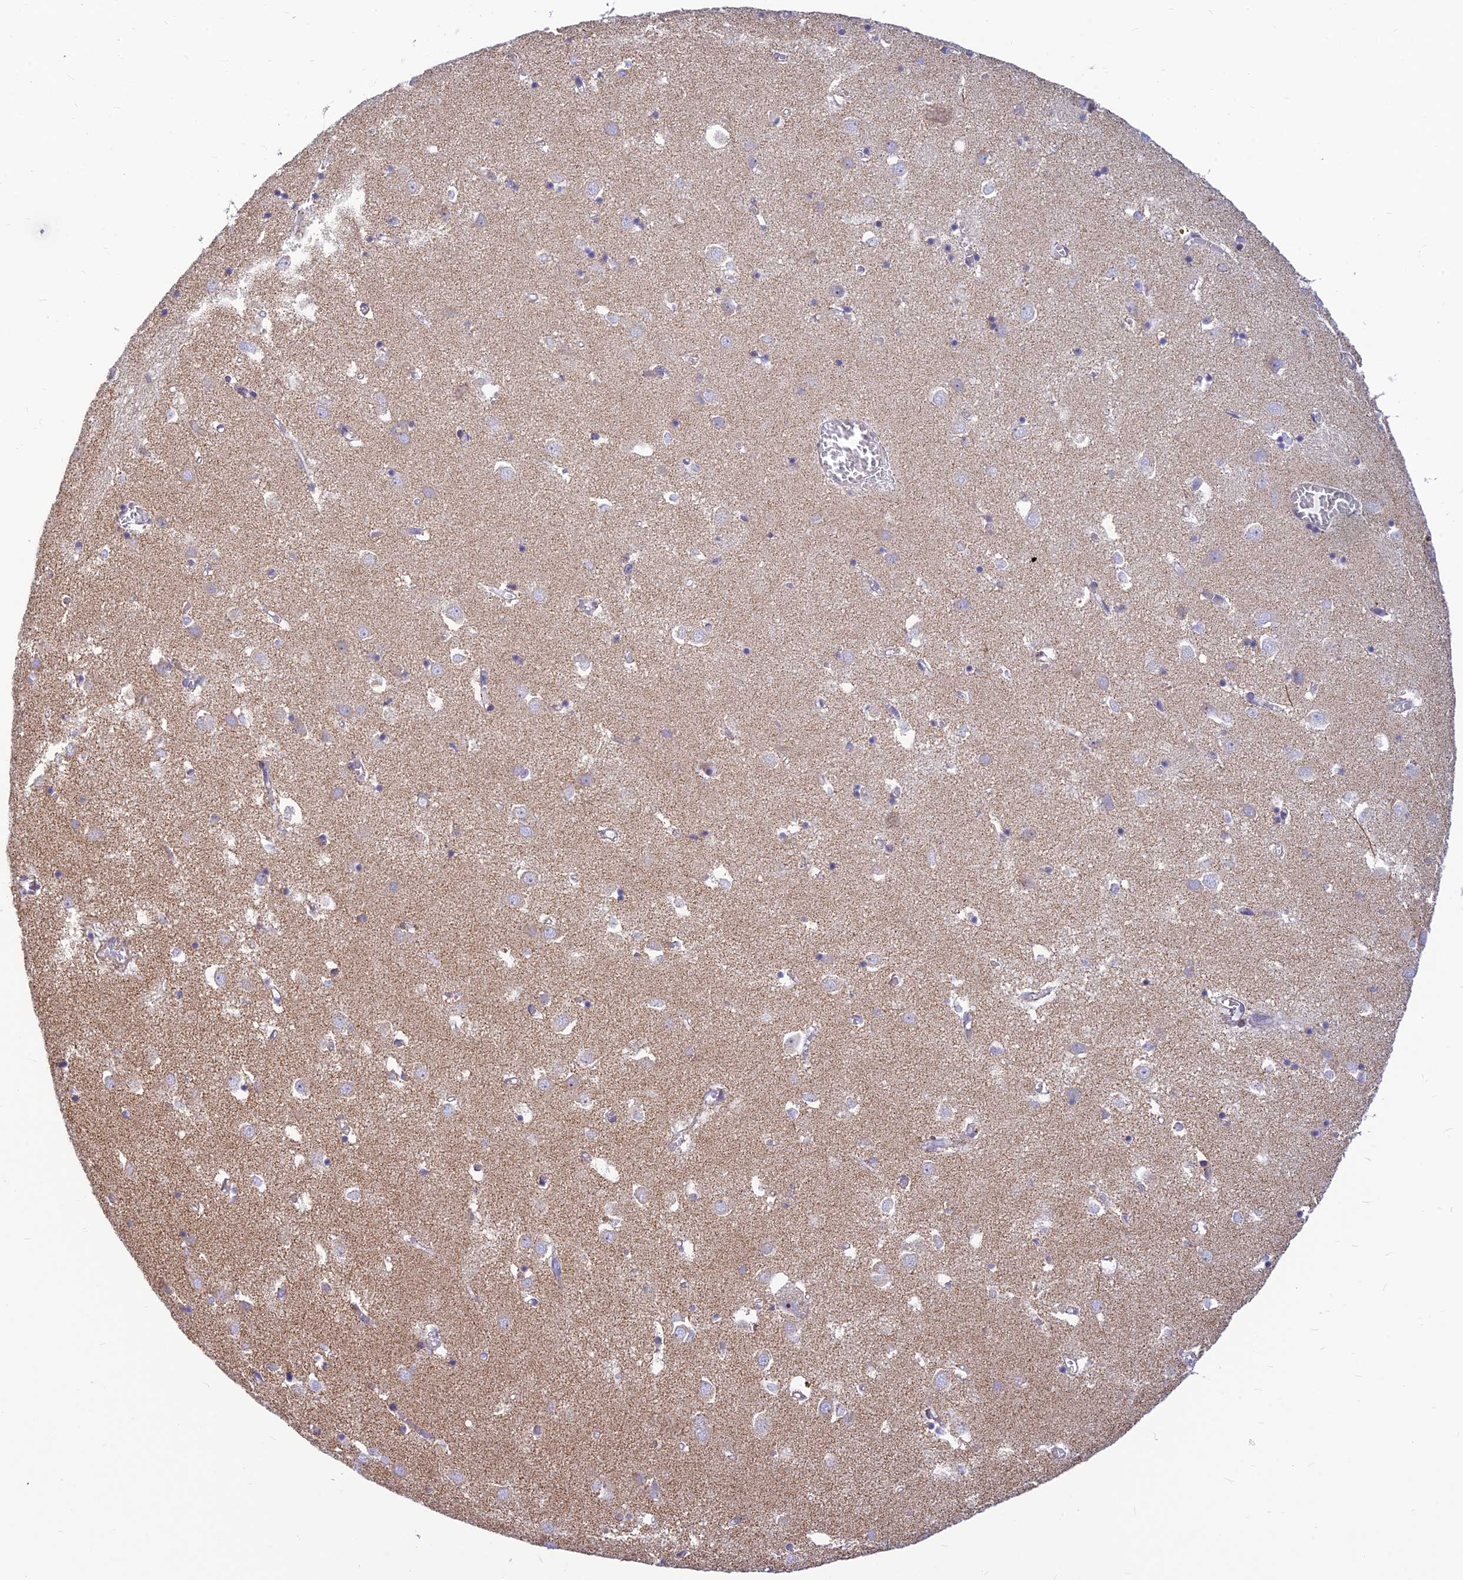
{"staining": {"intensity": "weak", "quantity": "<25%", "location": "cytoplasmic/membranous"}, "tissue": "caudate", "cell_type": "Glial cells", "image_type": "normal", "snomed": [{"axis": "morphology", "description": "Normal tissue, NOS"}, {"axis": "topography", "description": "Lateral ventricle wall"}], "caption": "This is a micrograph of IHC staining of benign caudate, which shows no positivity in glial cells.", "gene": "POLR1G", "patient": {"sex": "male", "age": 70}}